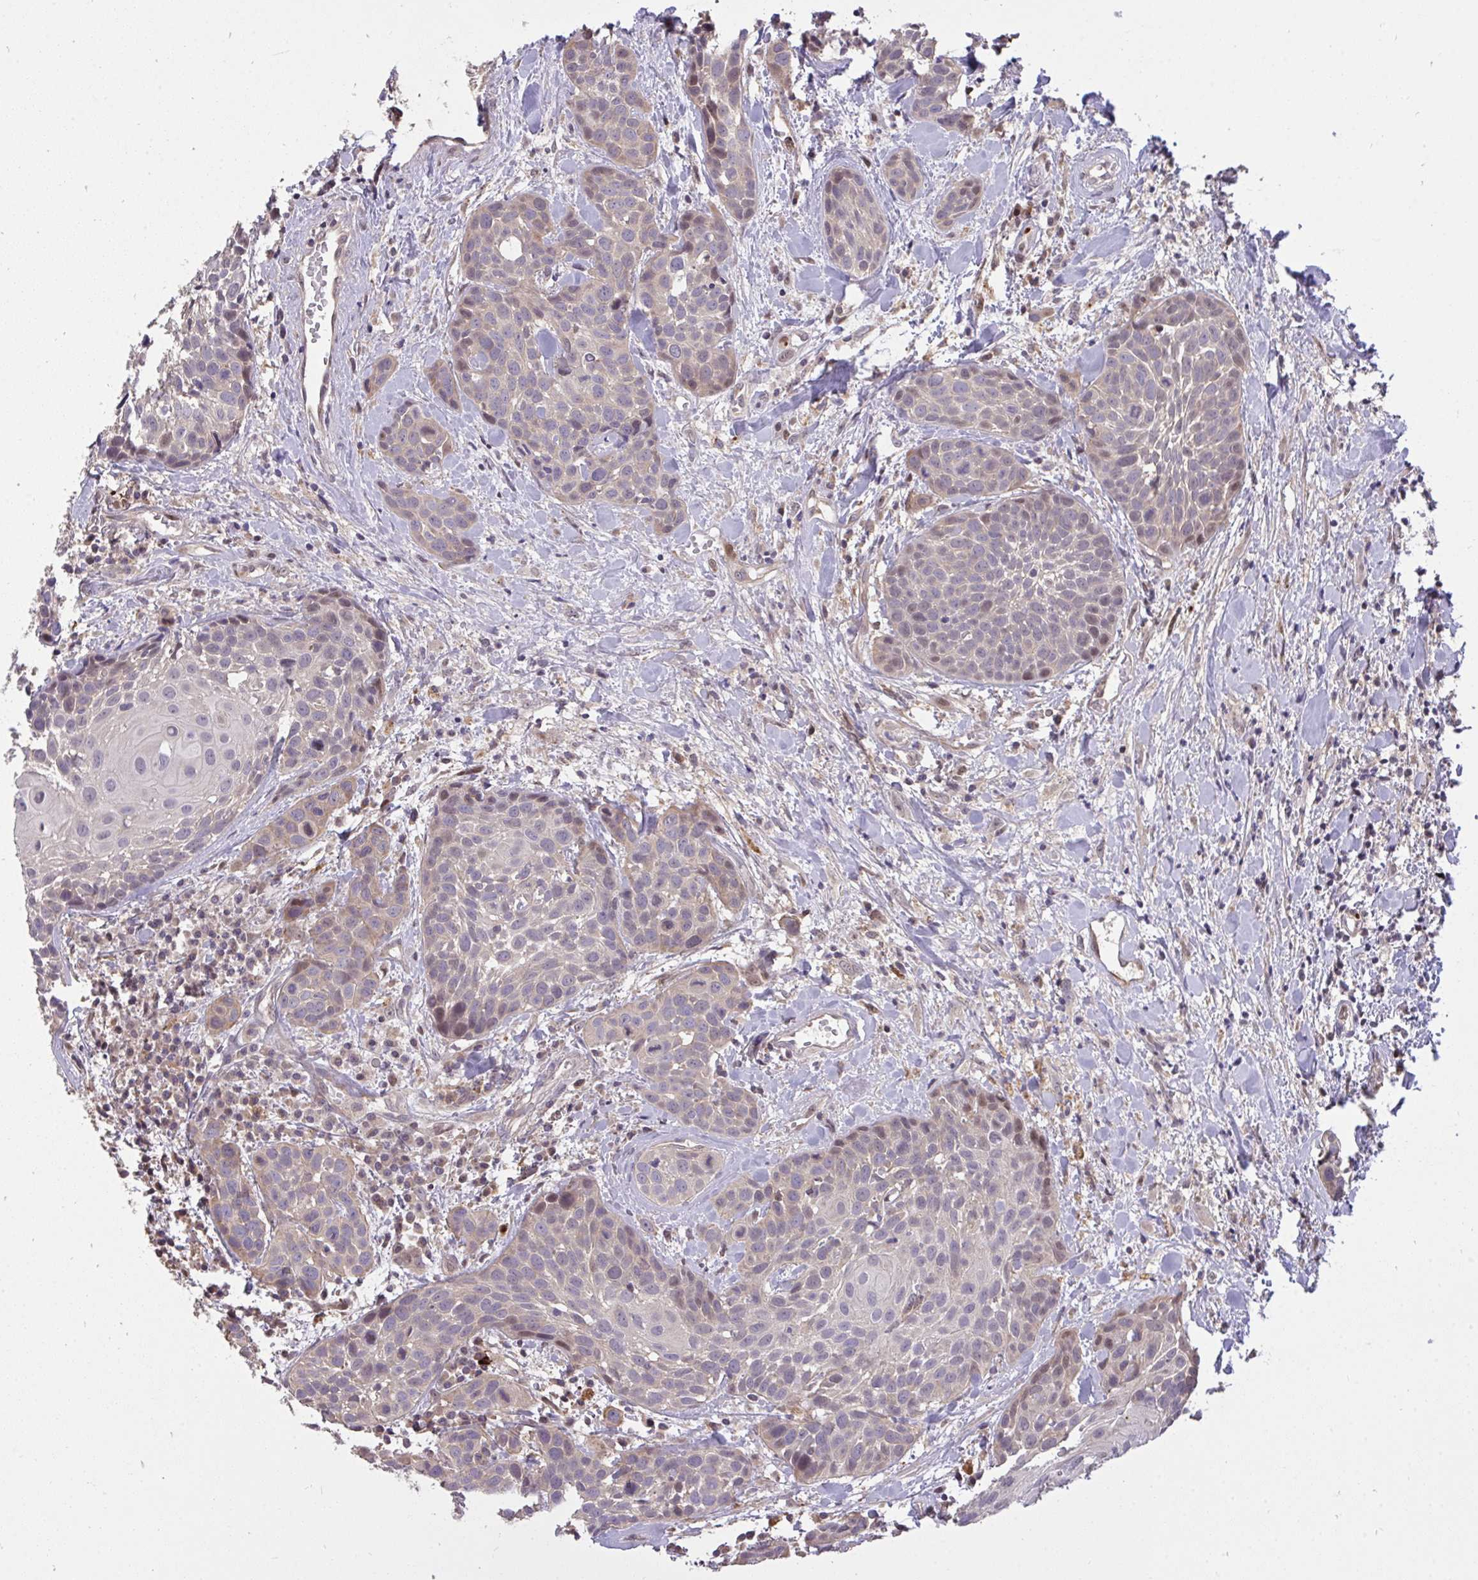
{"staining": {"intensity": "moderate", "quantity": "<25%", "location": "cytoplasmic/membranous,nuclear"}, "tissue": "head and neck cancer", "cell_type": "Tumor cells", "image_type": "cancer", "snomed": [{"axis": "morphology", "description": "Squamous cell carcinoma, NOS"}, {"axis": "topography", "description": "Head-Neck"}], "caption": "There is low levels of moderate cytoplasmic/membranous and nuclear expression in tumor cells of head and neck cancer, as demonstrated by immunohistochemical staining (brown color).", "gene": "C19orf54", "patient": {"sex": "female", "age": 50}}